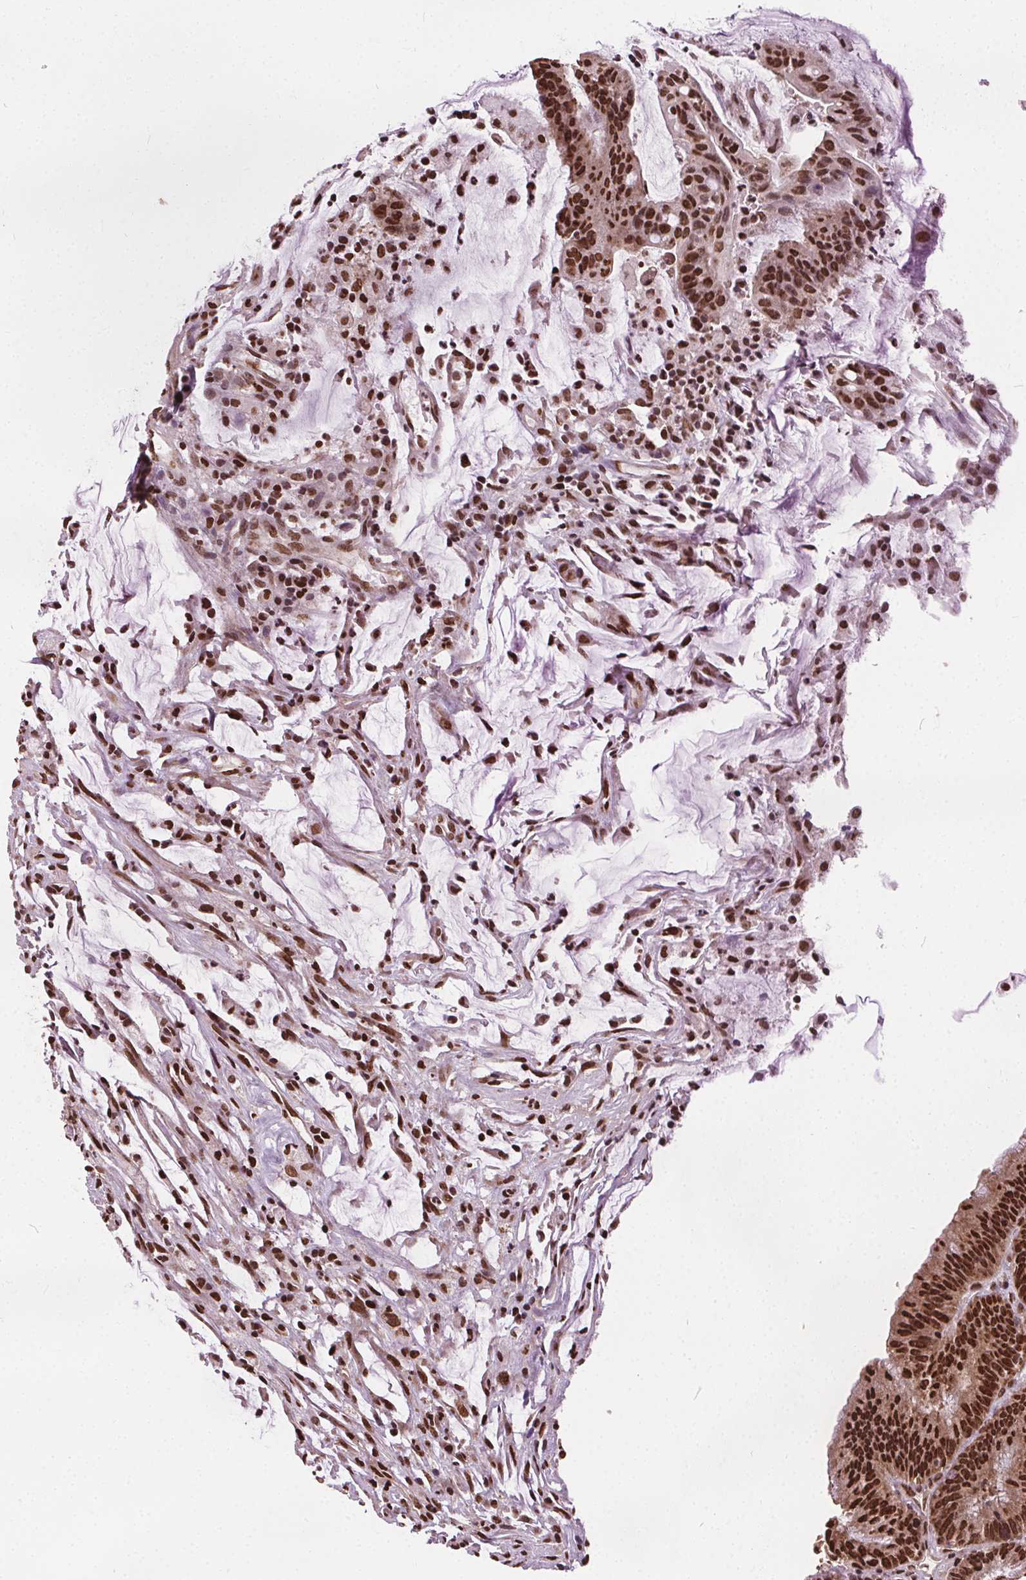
{"staining": {"intensity": "strong", "quantity": ">75%", "location": "nuclear"}, "tissue": "colorectal cancer", "cell_type": "Tumor cells", "image_type": "cancer", "snomed": [{"axis": "morphology", "description": "Adenocarcinoma, NOS"}, {"axis": "topography", "description": "Colon"}], "caption": "A brown stain highlights strong nuclear expression of a protein in adenocarcinoma (colorectal) tumor cells. (brown staining indicates protein expression, while blue staining denotes nuclei).", "gene": "ISLR2", "patient": {"sex": "female", "age": 78}}